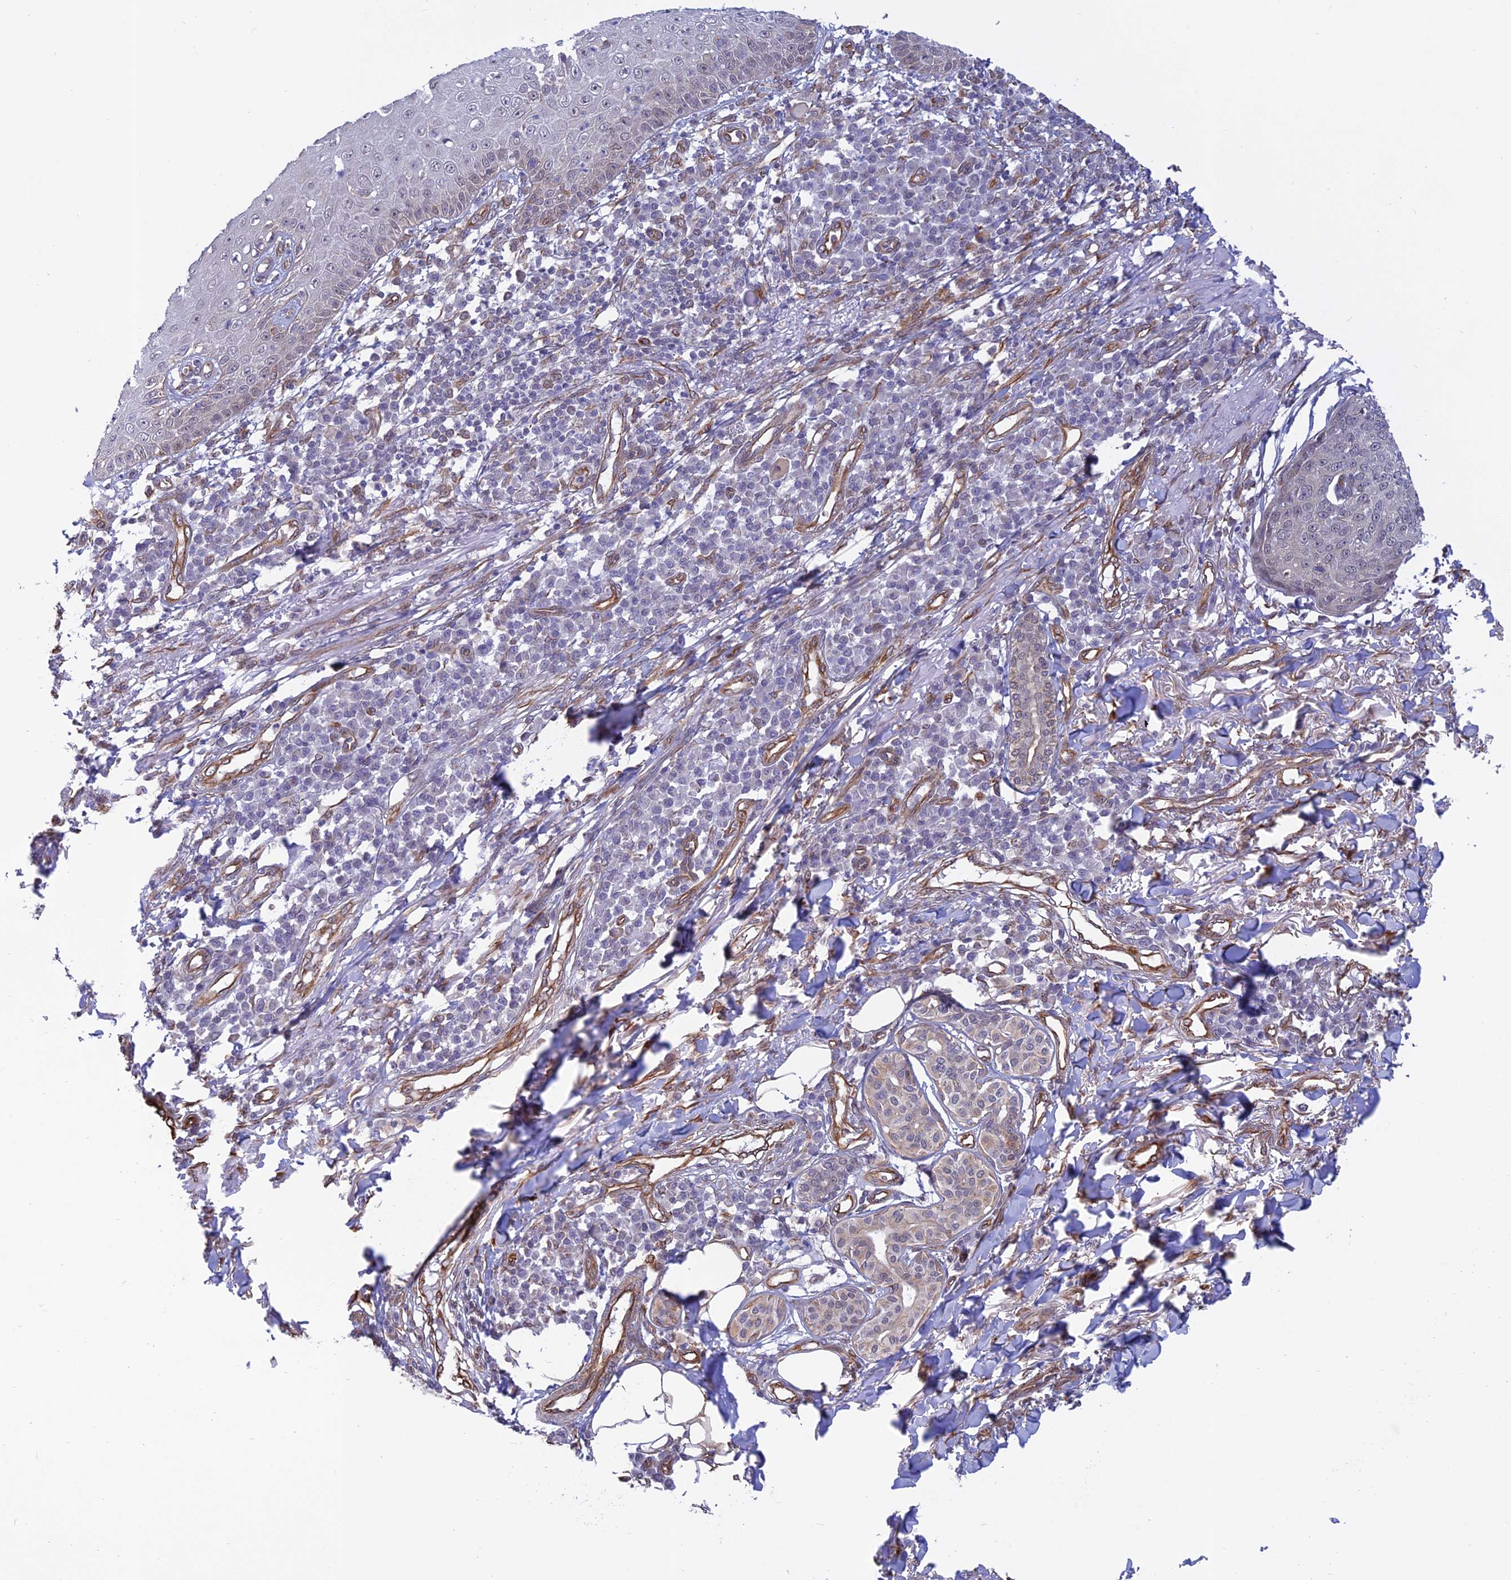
{"staining": {"intensity": "negative", "quantity": "none", "location": "none"}, "tissue": "skin cancer", "cell_type": "Tumor cells", "image_type": "cancer", "snomed": [{"axis": "morphology", "description": "Squamous cell carcinoma, NOS"}, {"axis": "topography", "description": "Skin"}], "caption": "Skin cancer (squamous cell carcinoma) was stained to show a protein in brown. There is no significant positivity in tumor cells.", "gene": "PAGR1", "patient": {"sex": "male", "age": 71}}